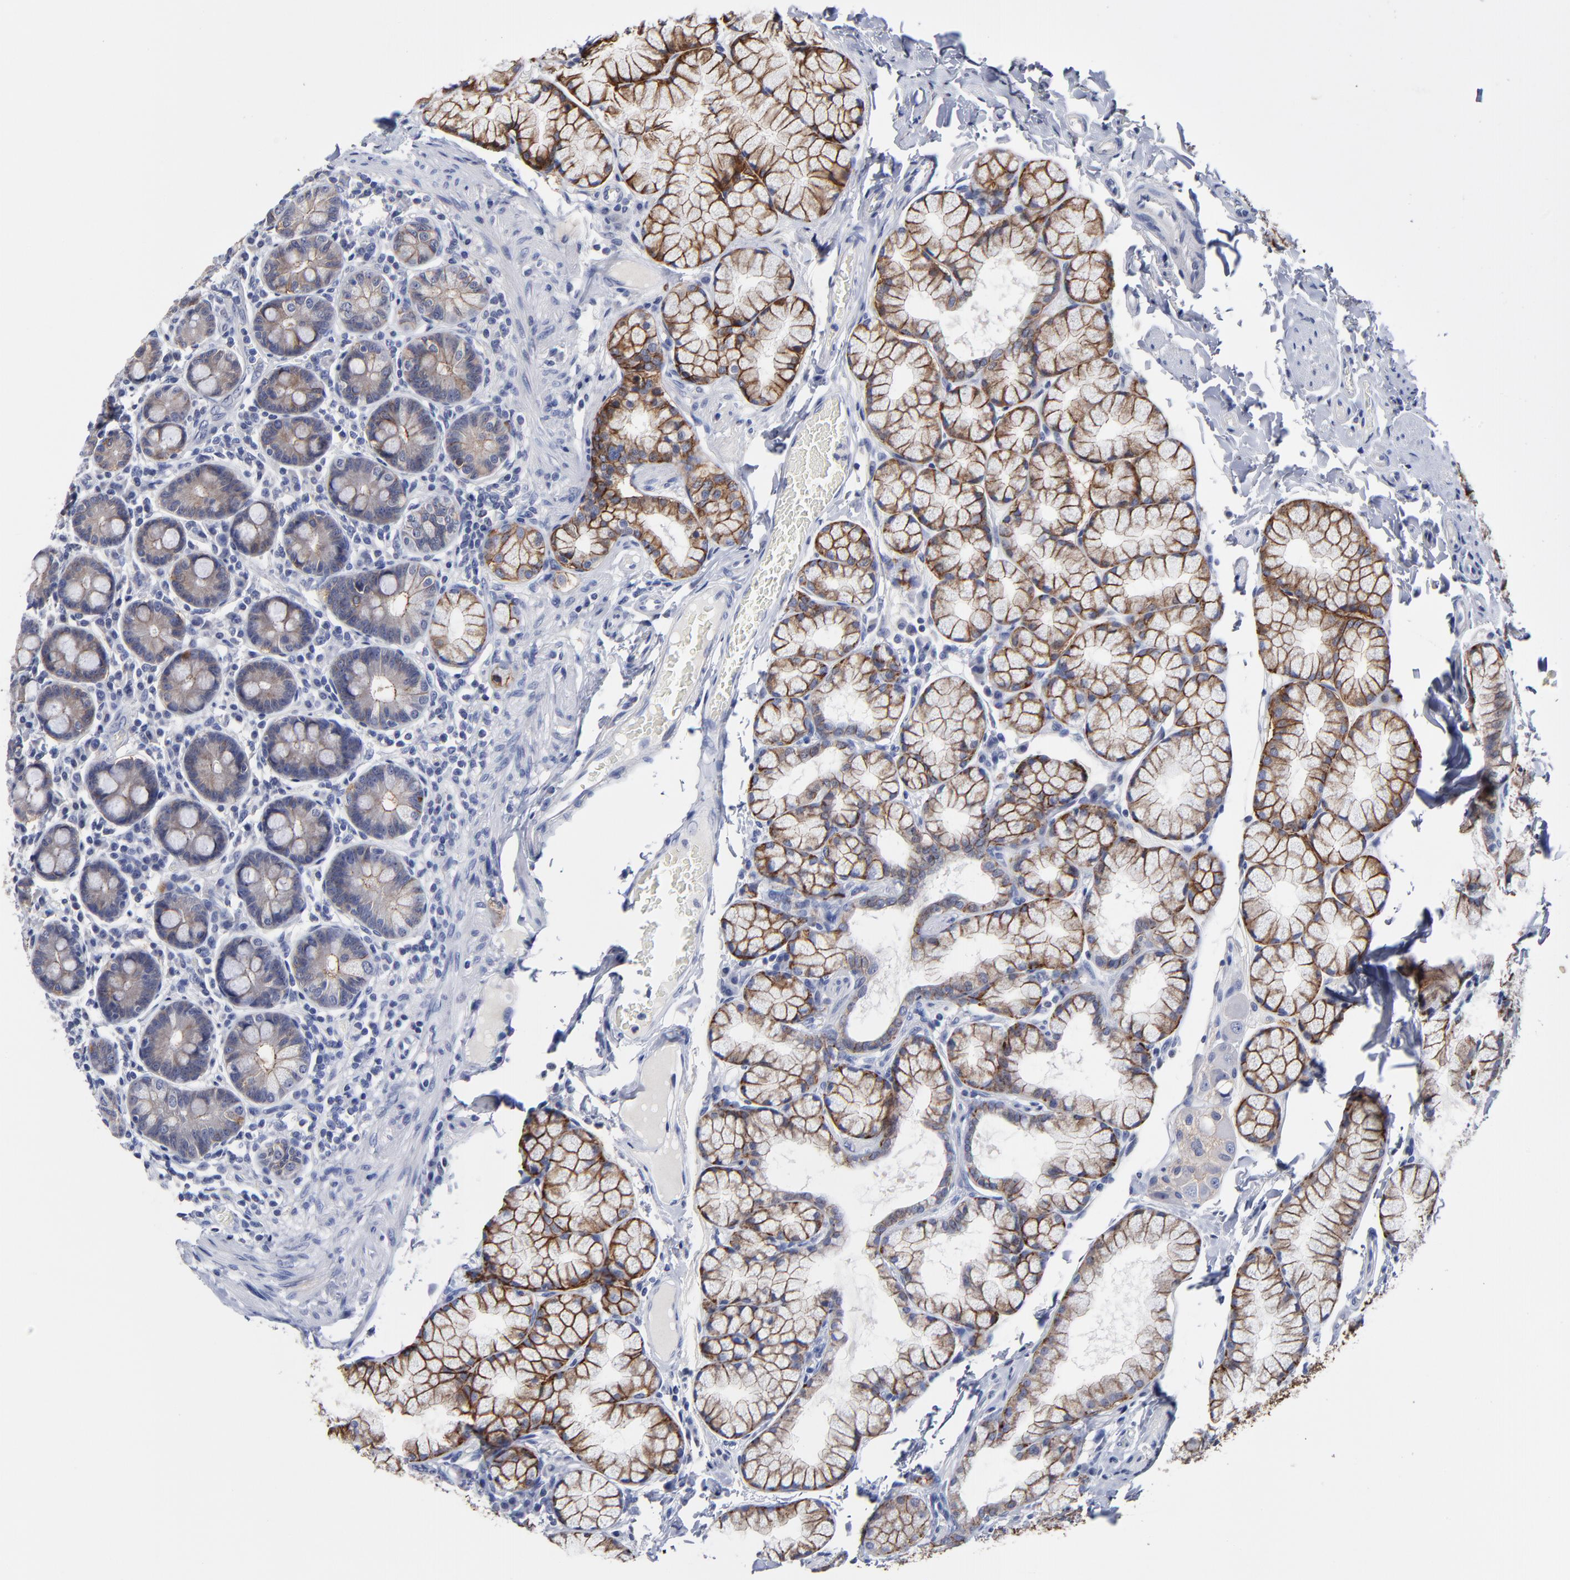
{"staining": {"intensity": "strong", "quantity": "25%-75%", "location": "cytoplasmic/membranous"}, "tissue": "duodenum", "cell_type": "Glandular cells", "image_type": "normal", "snomed": [{"axis": "morphology", "description": "Normal tissue, NOS"}, {"axis": "topography", "description": "Duodenum"}], "caption": "Normal duodenum was stained to show a protein in brown. There is high levels of strong cytoplasmic/membranous expression in approximately 25%-75% of glandular cells. The staining was performed using DAB, with brown indicating positive protein expression. Nuclei are stained blue with hematoxylin.", "gene": "CXADR", "patient": {"sex": "male", "age": 50}}